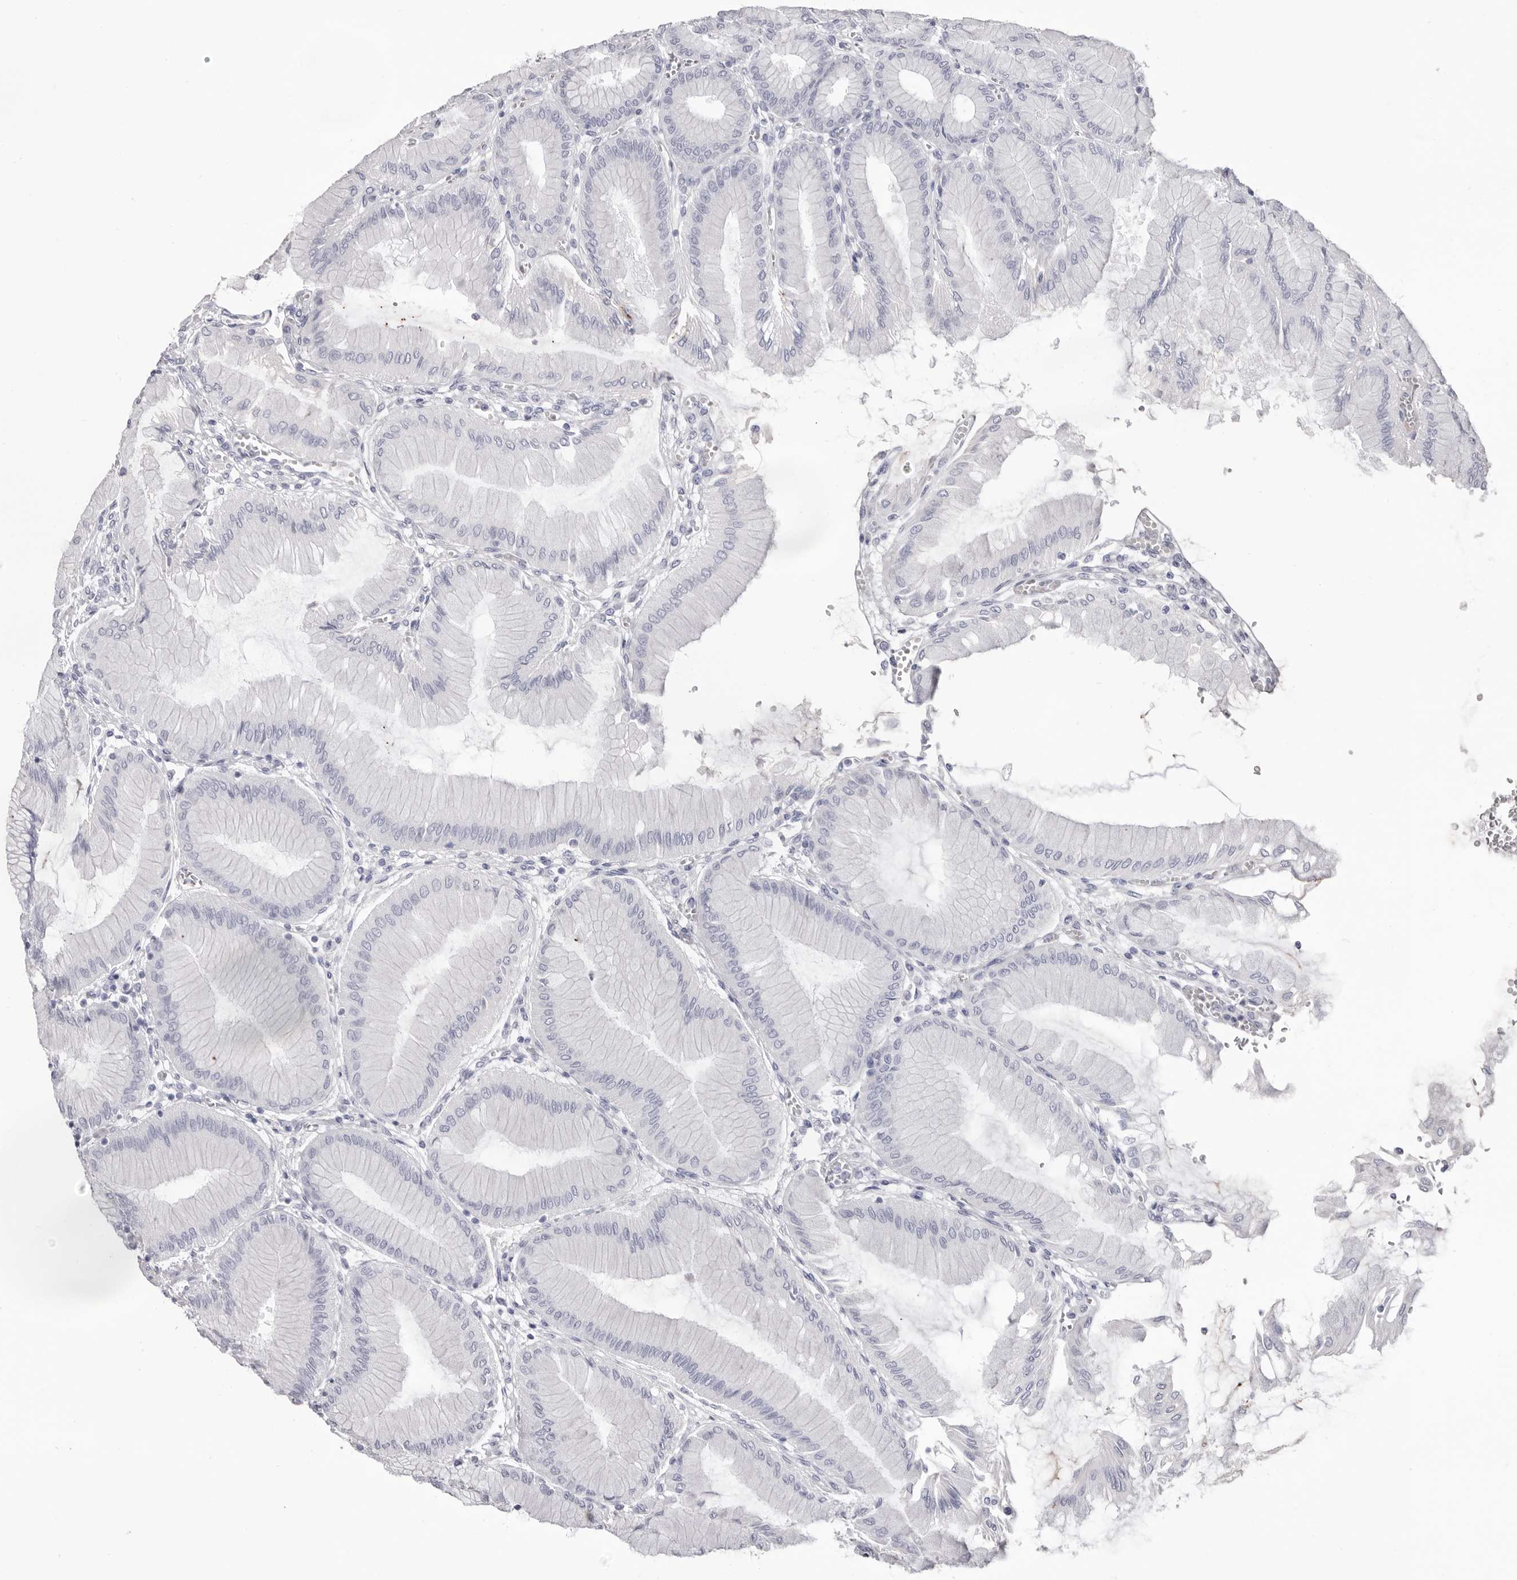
{"staining": {"intensity": "negative", "quantity": "none", "location": "none"}, "tissue": "stomach", "cell_type": "Glandular cells", "image_type": "normal", "snomed": [{"axis": "morphology", "description": "Normal tissue, NOS"}, {"axis": "topography", "description": "Stomach, upper"}], "caption": "Immunohistochemistry (IHC) of unremarkable human stomach displays no positivity in glandular cells.", "gene": "LPO", "patient": {"sex": "female", "age": 56}}